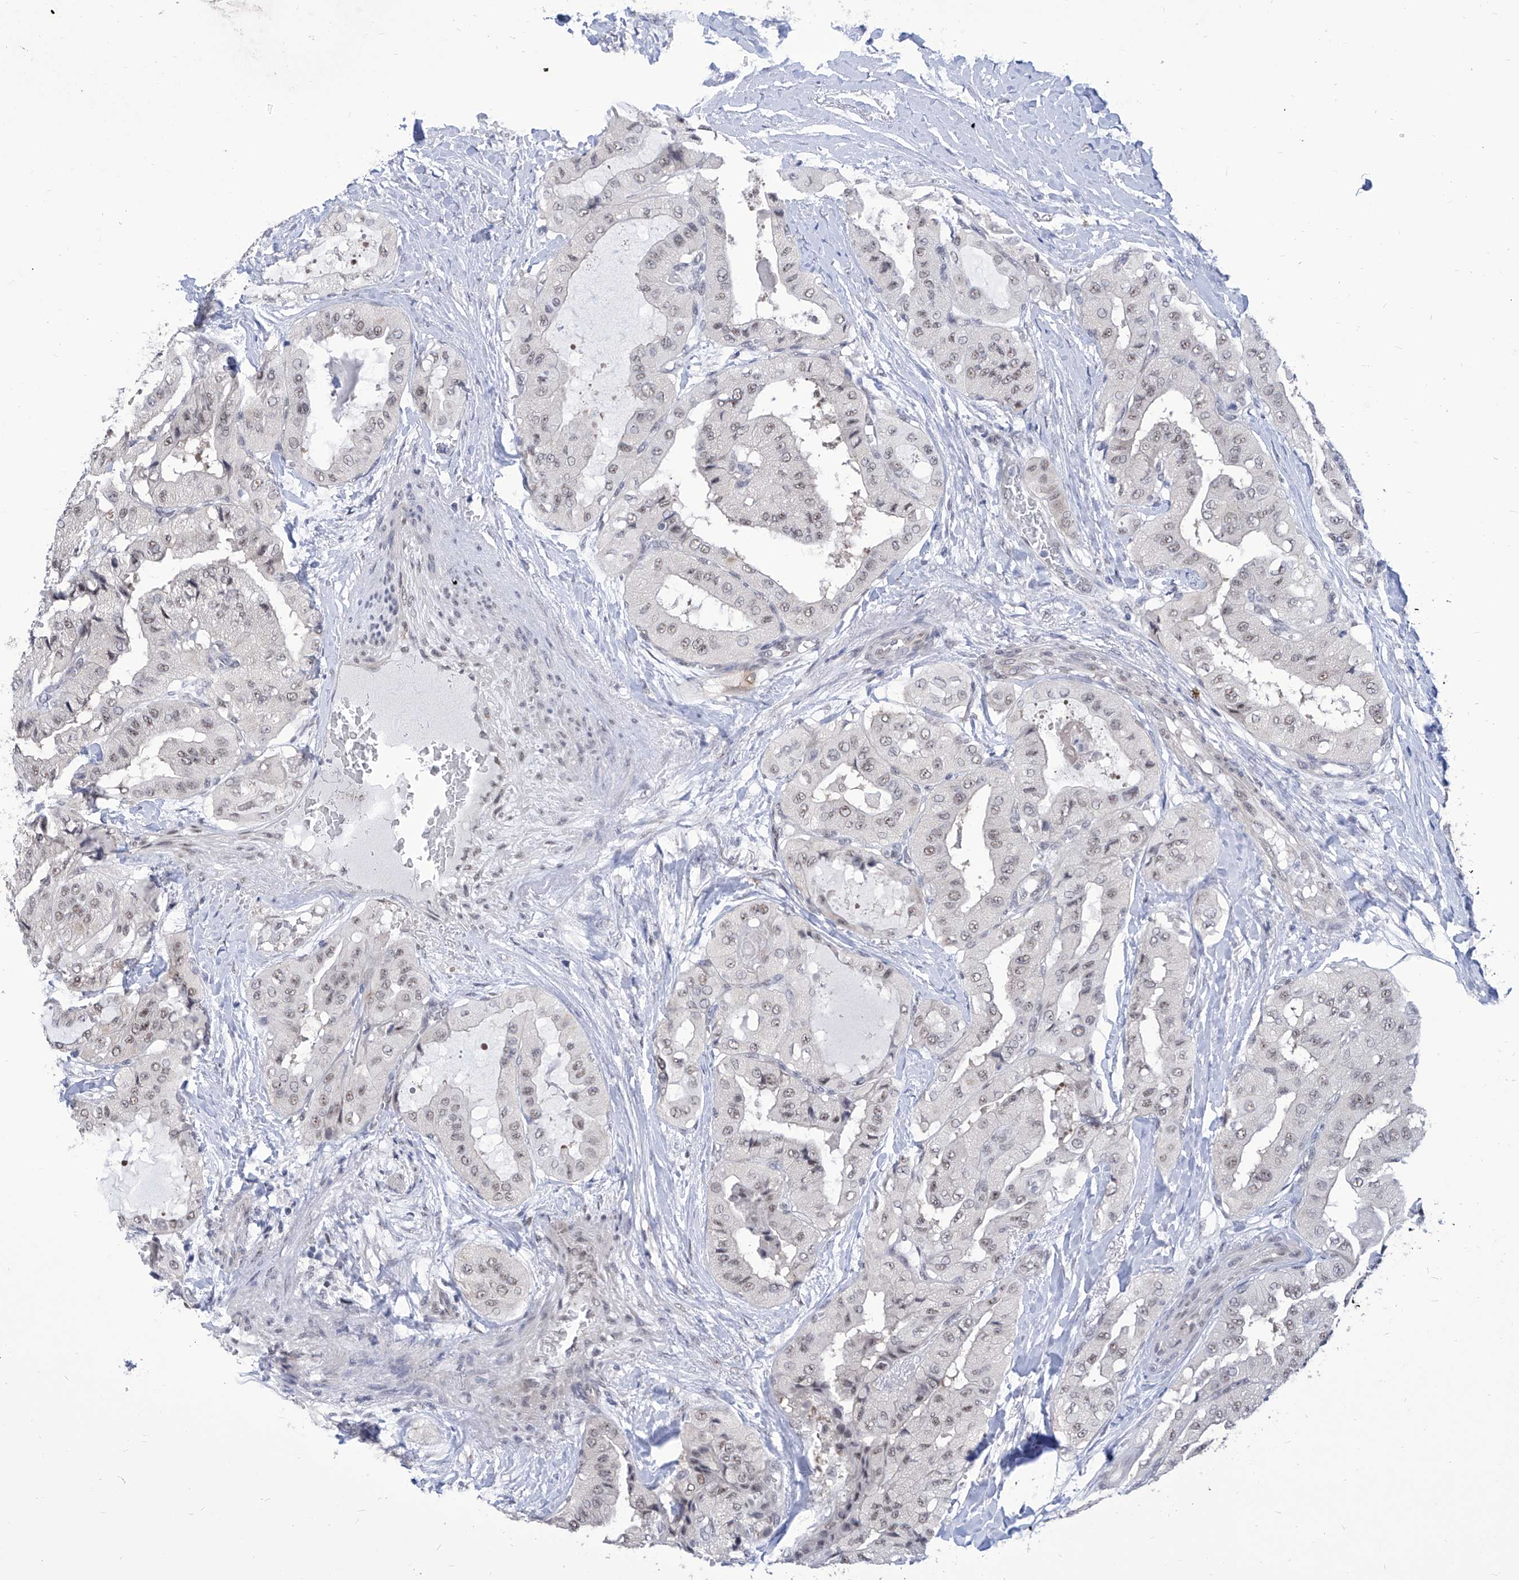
{"staining": {"intensity": "weak", "quantity": "25%-75%", "location": "nuclear"}, "tissue": "thyroid cancer", "cell_type": "Tumor cells", "image_type": "cancer", "snomed": [{"axis": "morphology", "description": "Papillary adenocarcinoma, NOS"}, {"axis": "topography", "description": "Thyroid gland"}], "caption": "Protein expression analysis of human thyroid cancer reveals weak nuclear staining in about 25%-75% of tumor cells. Nuclei are stained in blue.", "gene": "SART1", "patient": {"sex": "female", "age": 59}}